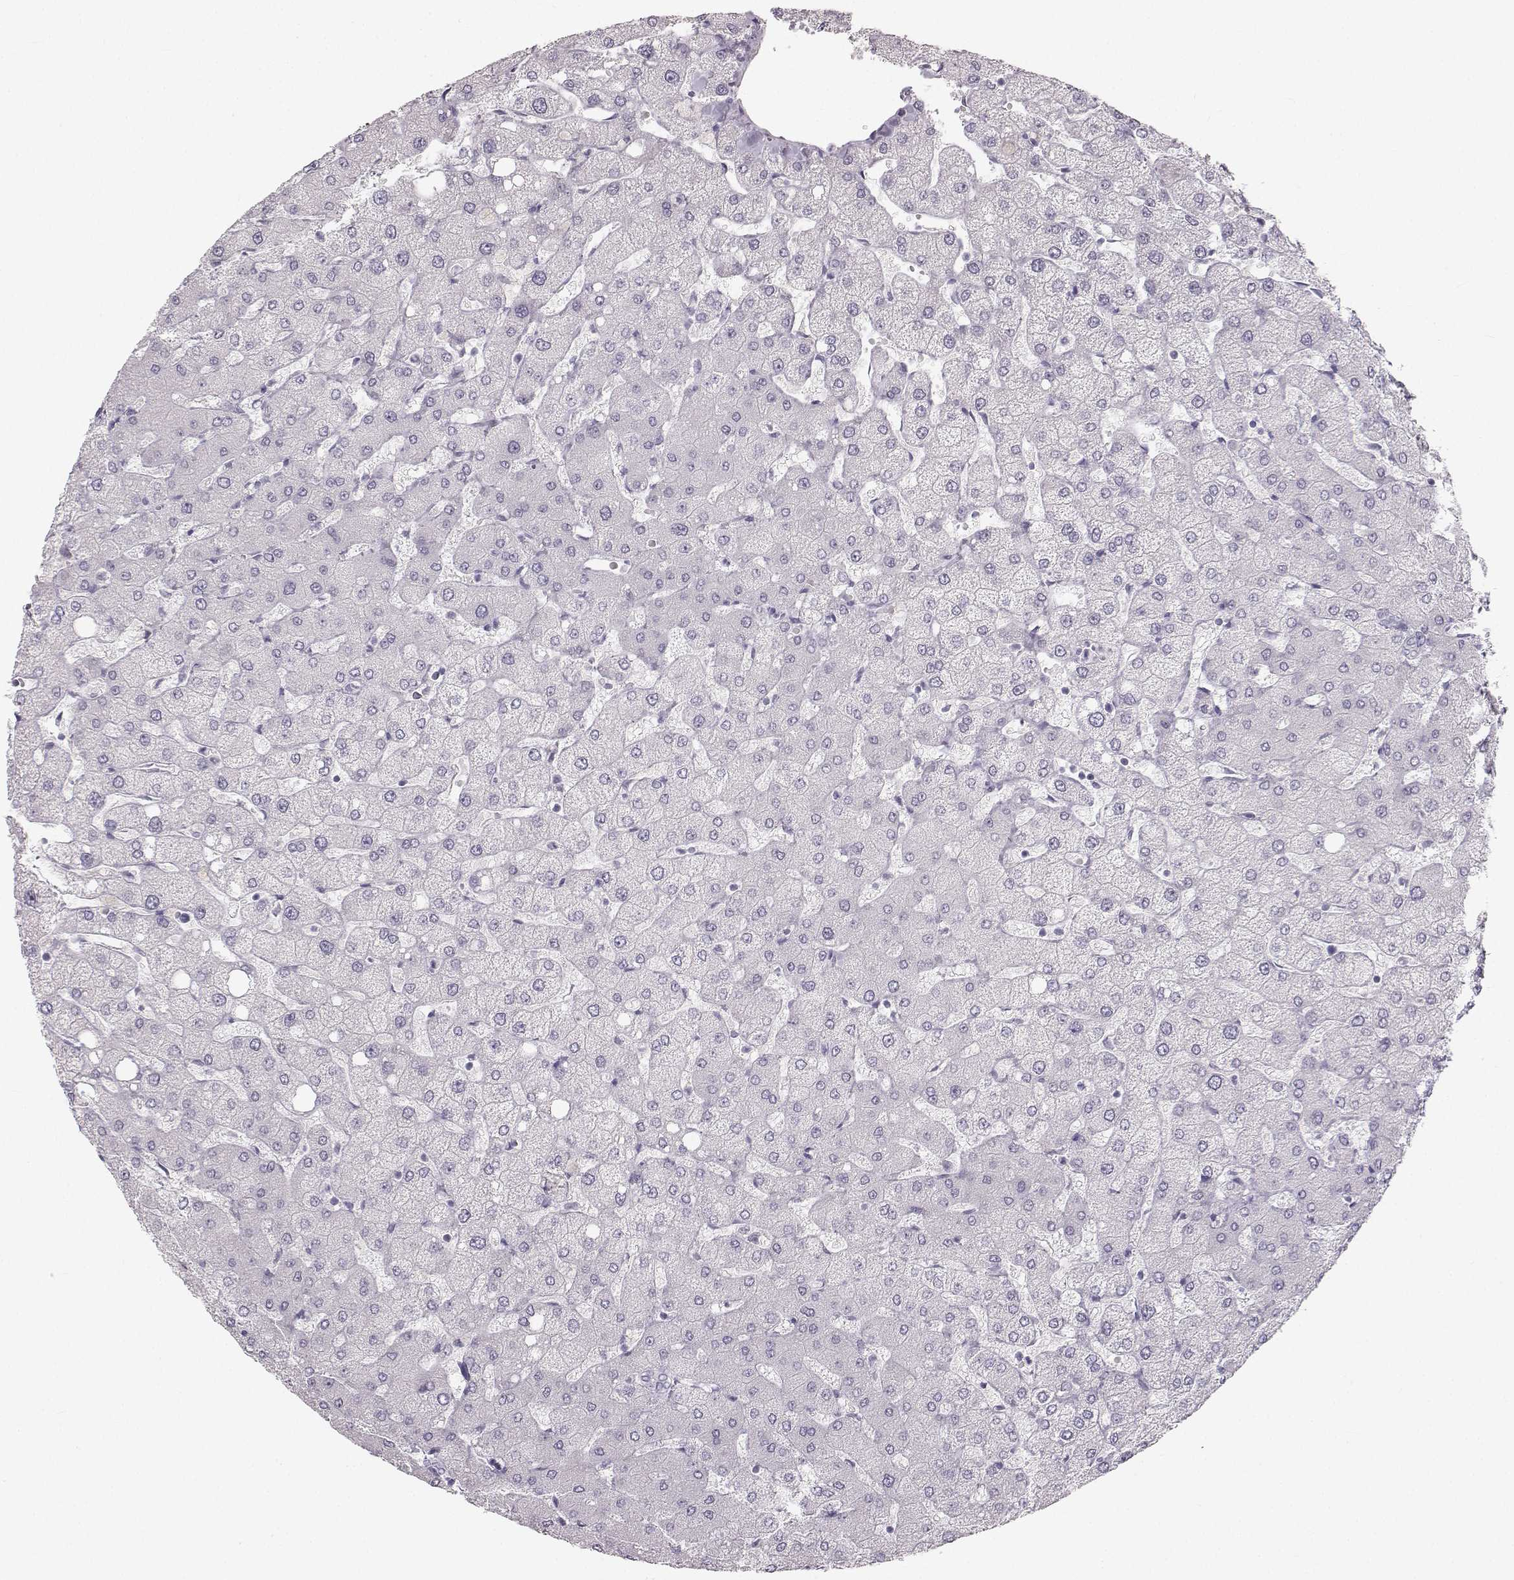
{"staining": {"intensity": "negative", "quantity": "none", "location": "none"}, "tissue": "liver", "cell_type": "Cholangiocytes", "image_type": "normal", "snomed": [{"axis": "morphology", "description": "Normal tissue, NOS"}, {"axis": "topography", "description": "Liver"}], "caption": "An image of liver stained for a protein reveals no brown staining in cholangiocytes. The staining was performed using DAB to visualize the protein expression in brown, while the nuclei were stained in blue with hematoxylin (Magnification: 20x).", "gene": "OIP5", "patient": {"sex": "female", "age": 54}}